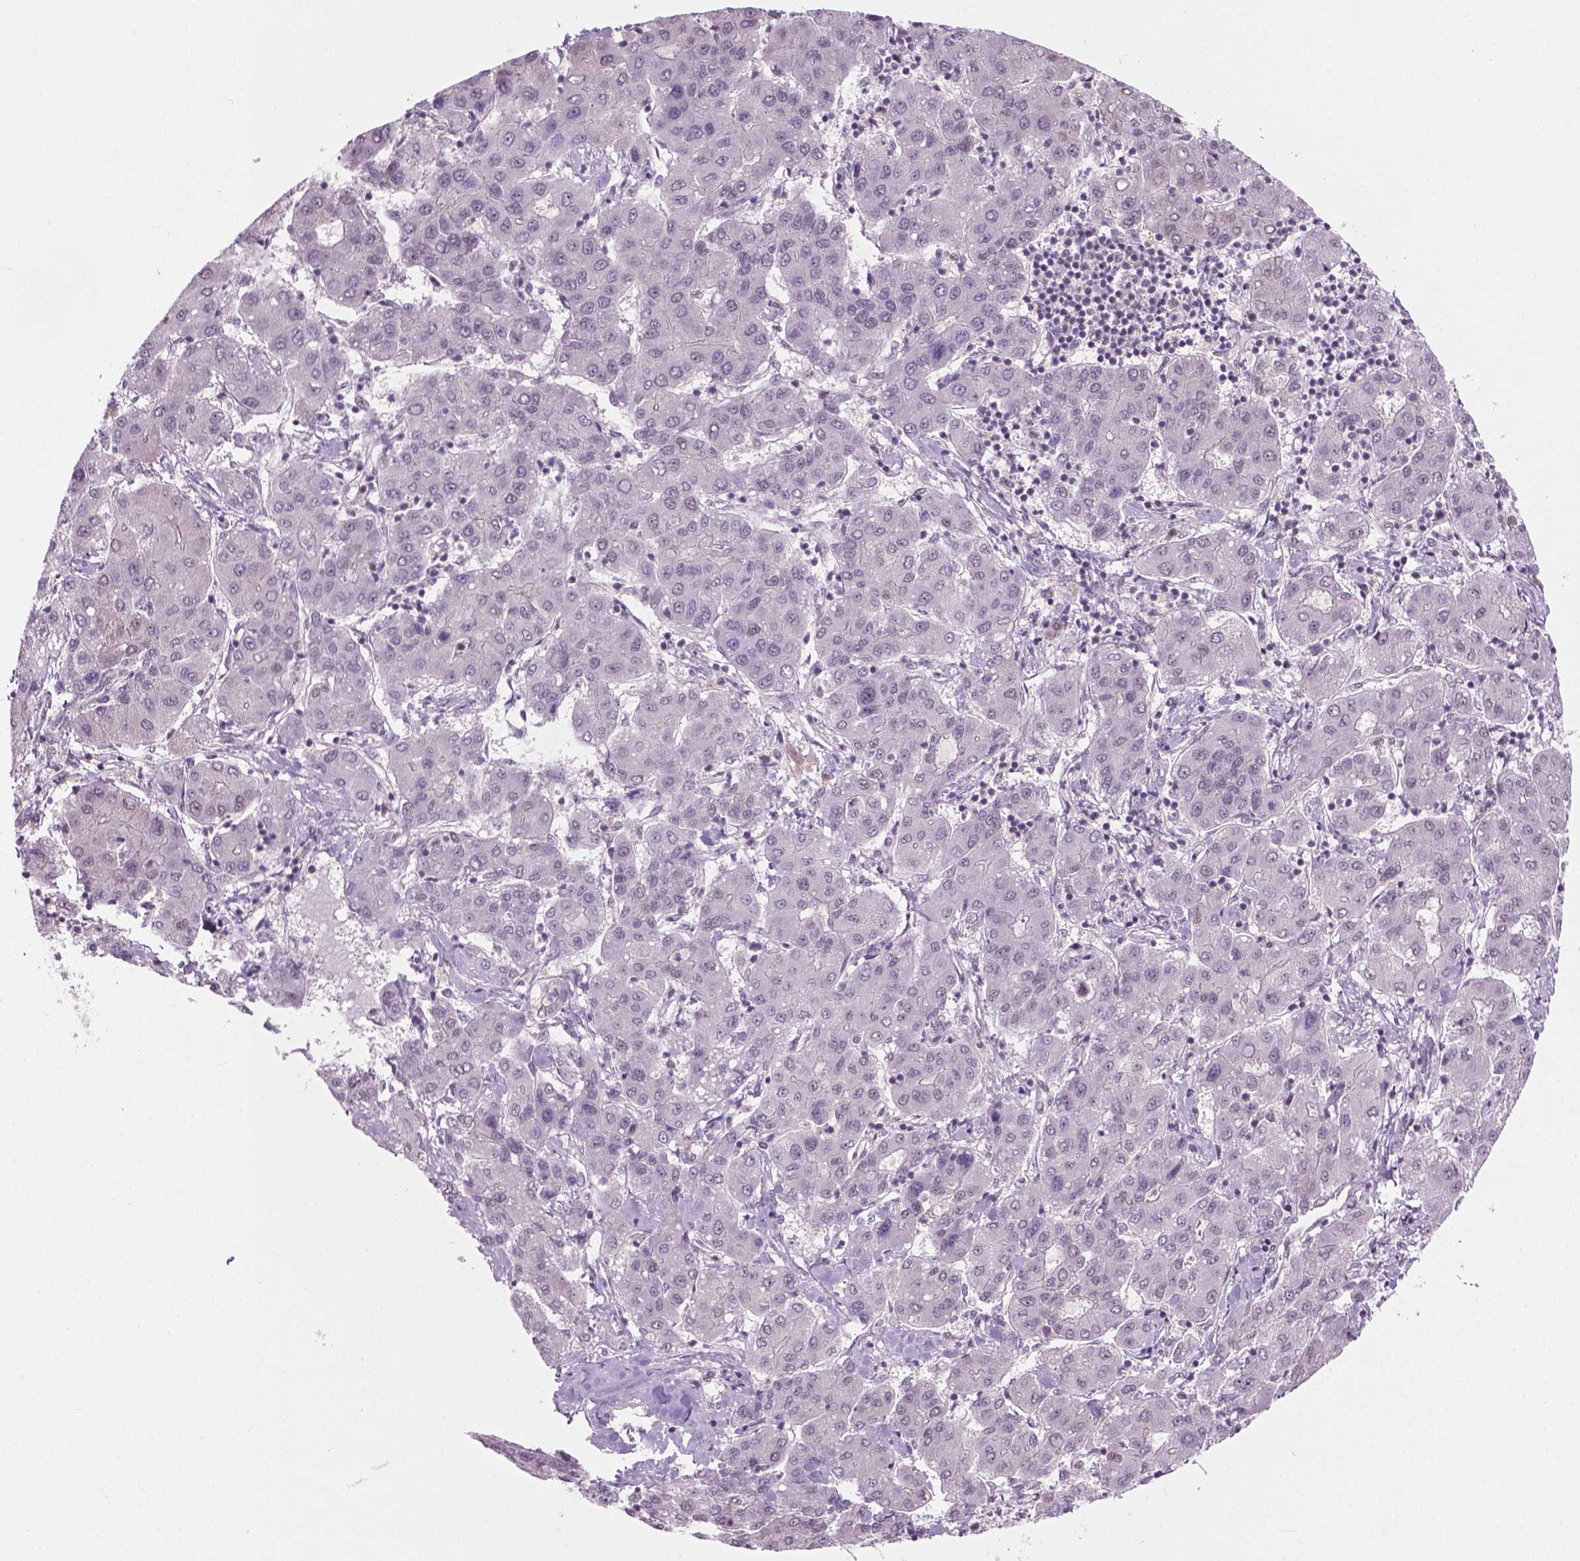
{"staining": {"intensity": "negative", "quantity": "none", "location": "none"}, "tissue": "liver cancer", "cell_type": "Tumor cells", "image_type": "cancer", "snomed": [{"axis": "morphology", "description": "Carcinoma, Hepatocellular, NOS"}, {"axis": "topography", "description": "Liver"}], "caption": "Immunohistochemical staining of liver hepatocellular carcinoma exhibits no significant expression in tumor cells. (Stains: DAB (3,3'-diaminobenzidine) immunohistochemistry with hematoxylin counter stain, Microscopy: brightfield microscopy at high magnification).", "gene": "PHAX", "patient": {"sex": "male", "age": 65}}